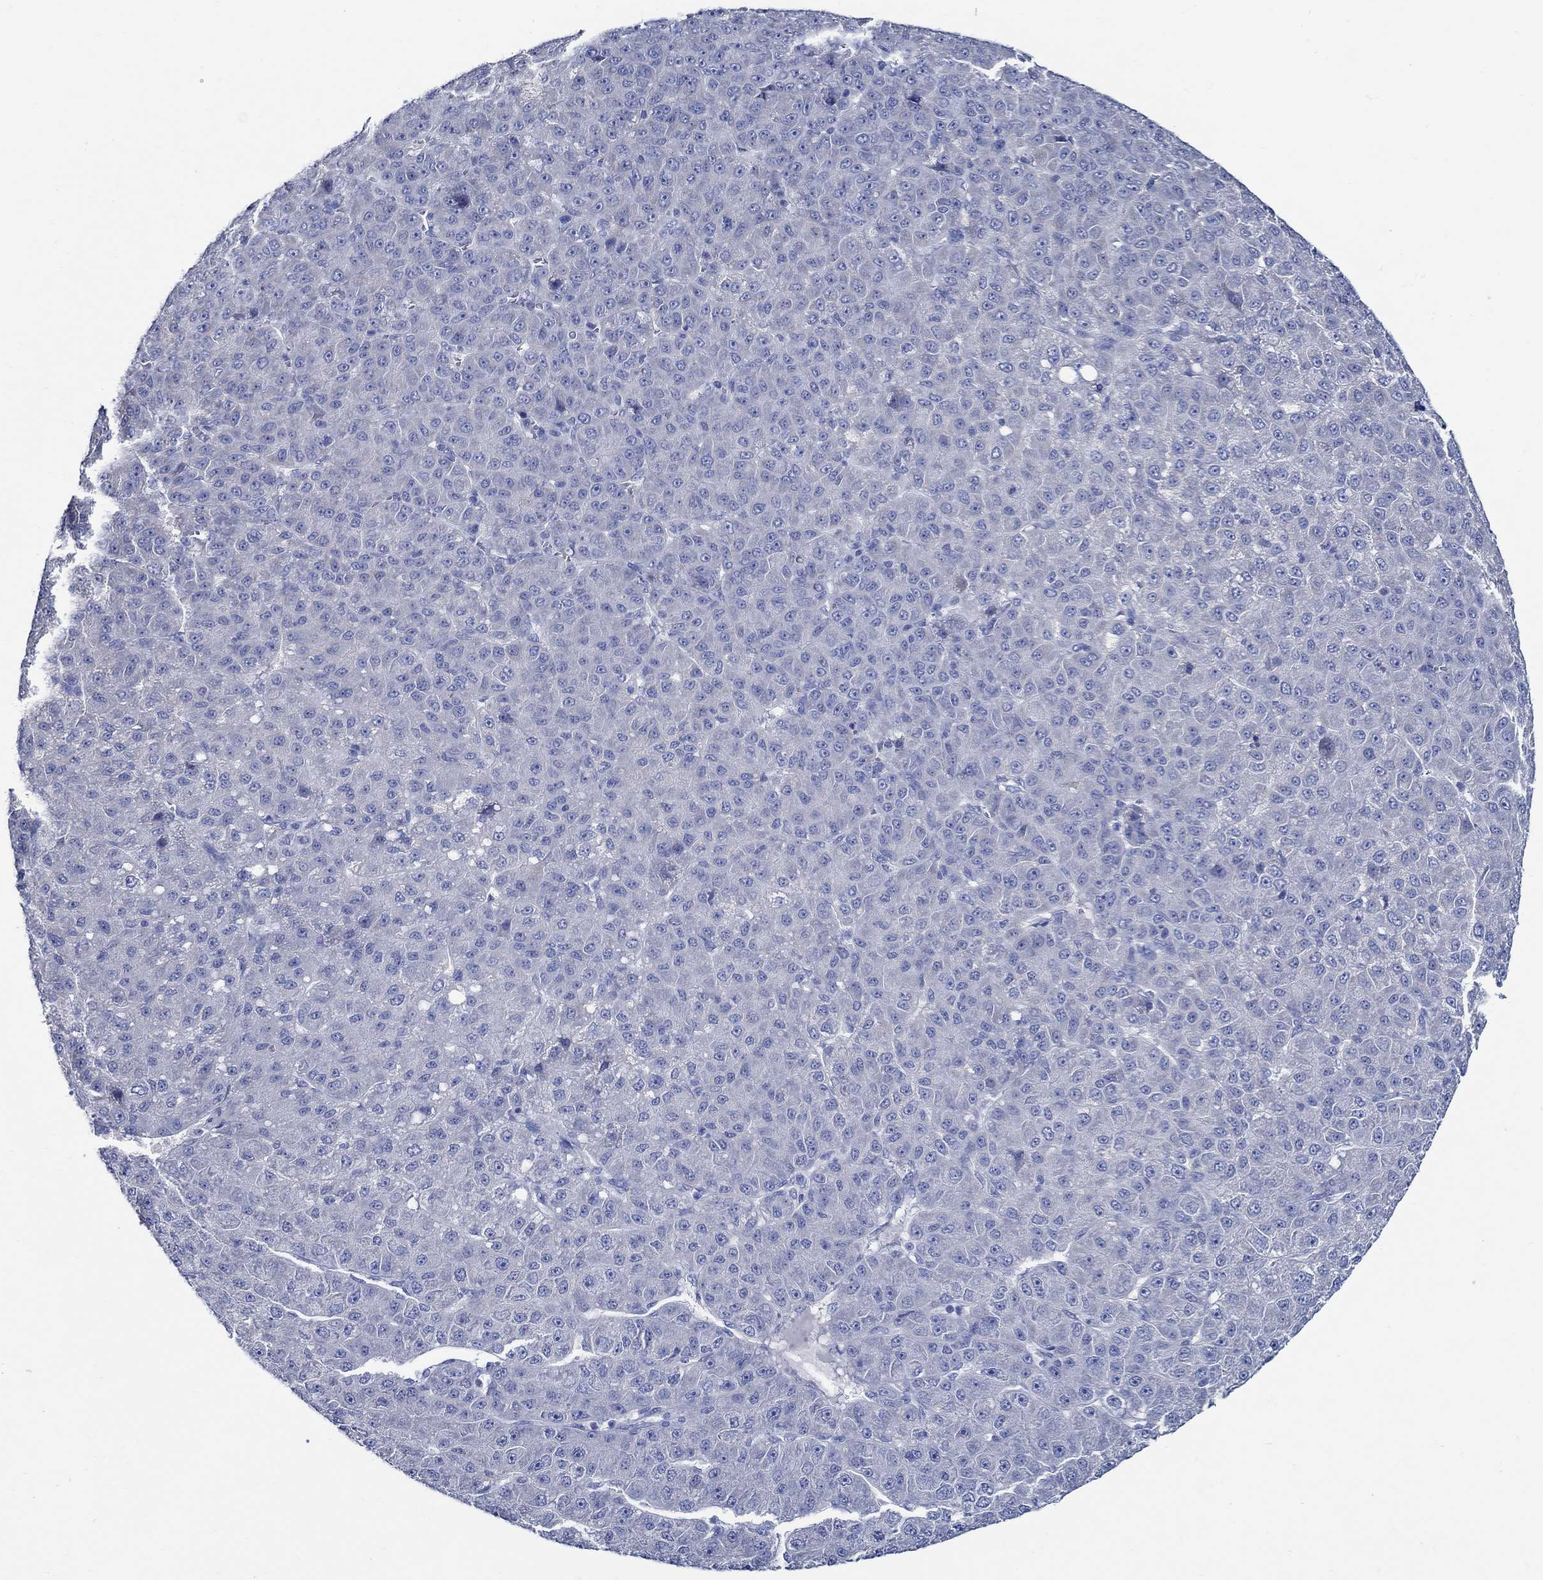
{"staining": {"intensity": "negative", "quantity": "none", "location": "none"}, "tissue": "liver cancer", "cell_type": "Tumor cells", "image_type": "cancer", "snomed": [{"axis": "morphology", "description": "Carcinoma, Hepatocellular, NOS"}, {"axis": "topography", "description": "Liver"}], "caption": "DAB (3,3'-diaminobenzidine) immunohistochemical staining of hepatocellular carcinoma (liver) exhibits no significant expression in tumor cells. (Brightfield microscopy of DAB (3,3'-diaminobenzidine) immunohistochemistry at high magnification).", "gene": "SKOR1", "patient": {"sex": "male", "age": 67}}